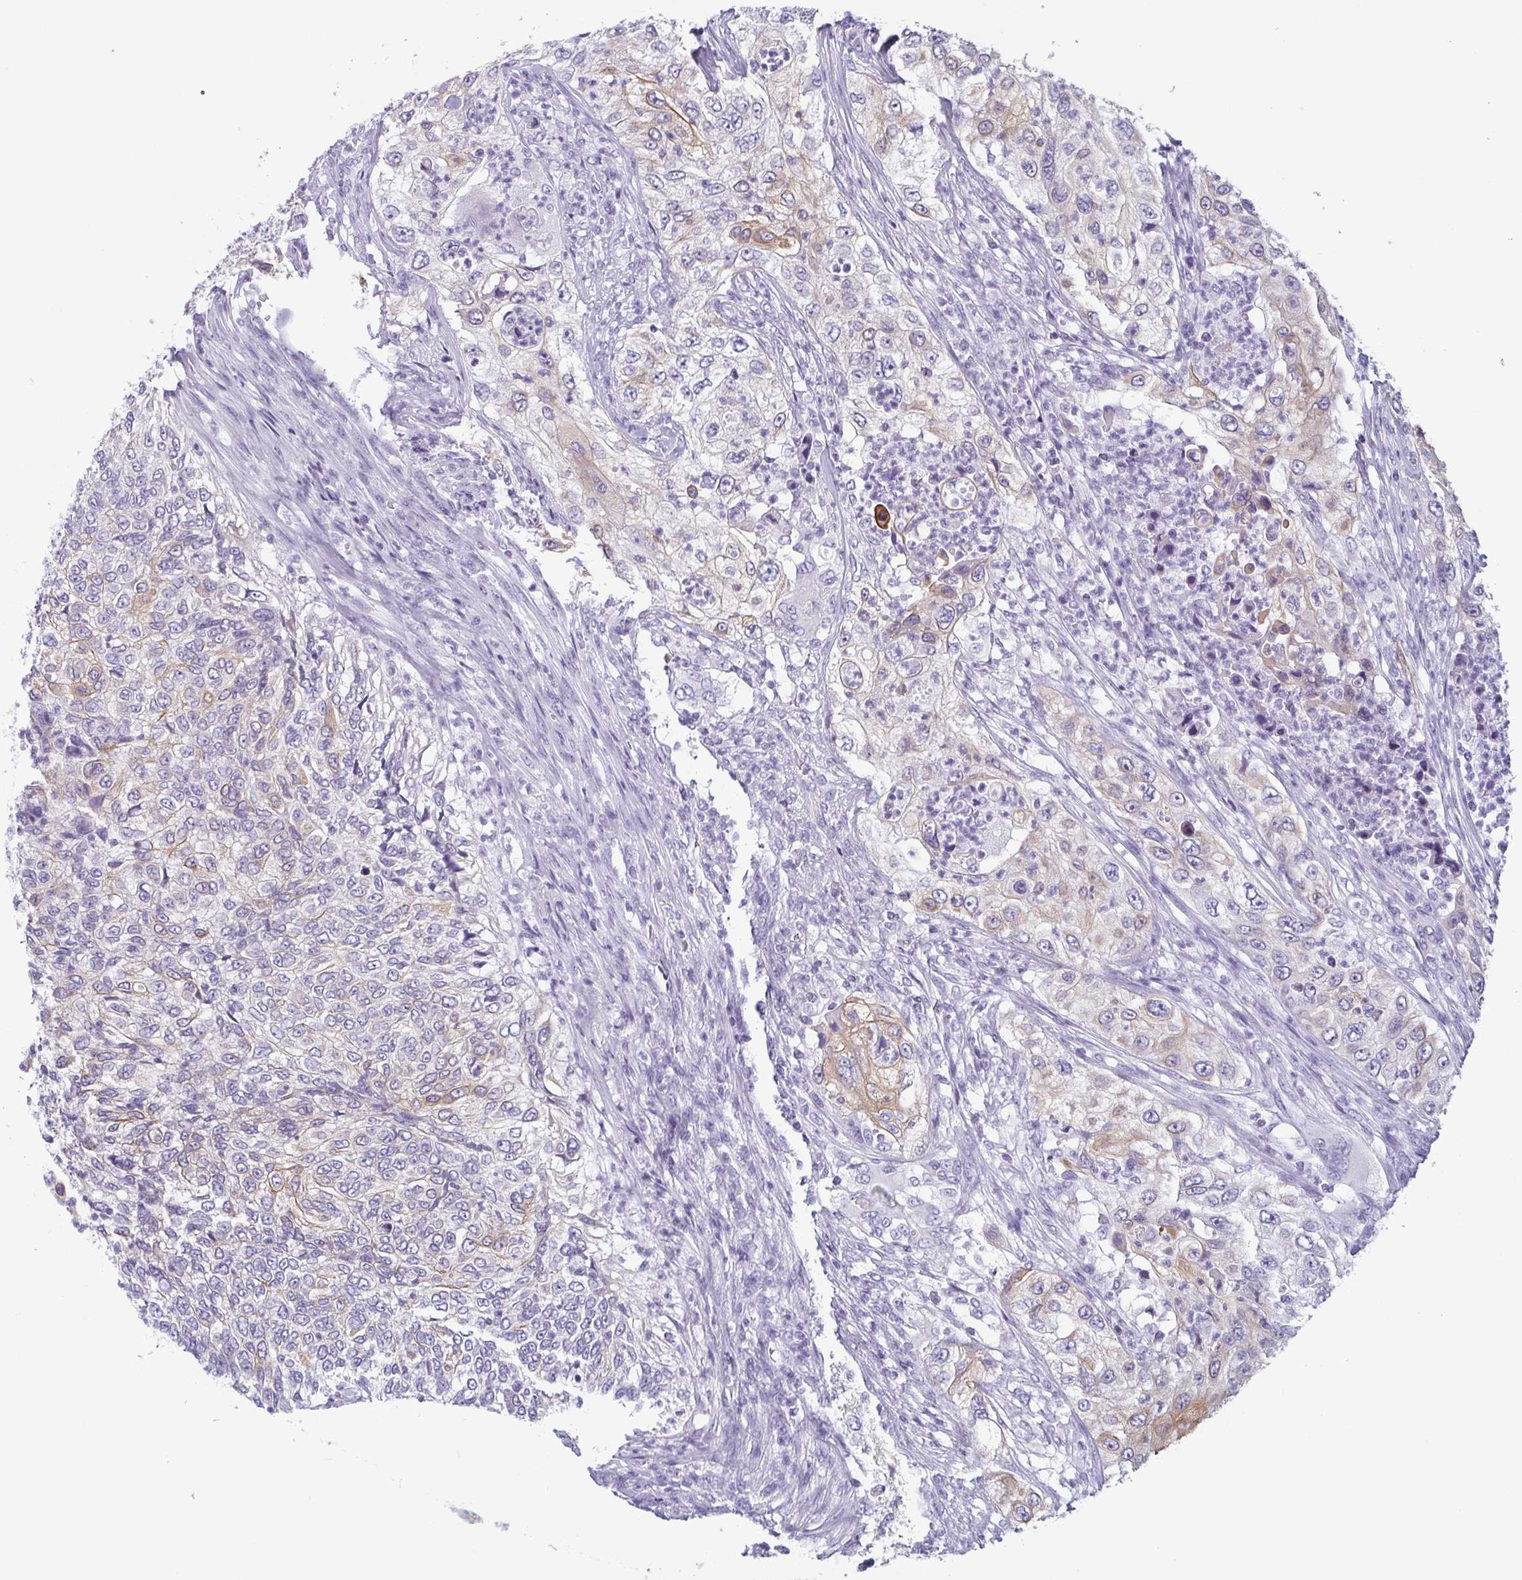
{"staining": {"intensity": "weak", "quantity": "<25%", "location": "cytoplasmic/membranous"}, "tissue": "urothelial cancer", "cell_type": "Tumor cells", "image_type": "cancer", "snomed": [{"axis": "morphology", "description": "Urothelial carcinoma, High grade"}, {"axis": "topography", "description": "Urinary bladder"}], "caption": "This is a image of immunohistochemistry (IHC) staining of urothelial carcinoma (high-grade), which shows no positivity in tumor cells. The staining is performed using DAB brown chromogen with nuclei counter-stained in using hematoxylin.", "gene": "KRT78", "patient": {"sex": "female", "age": 60}}